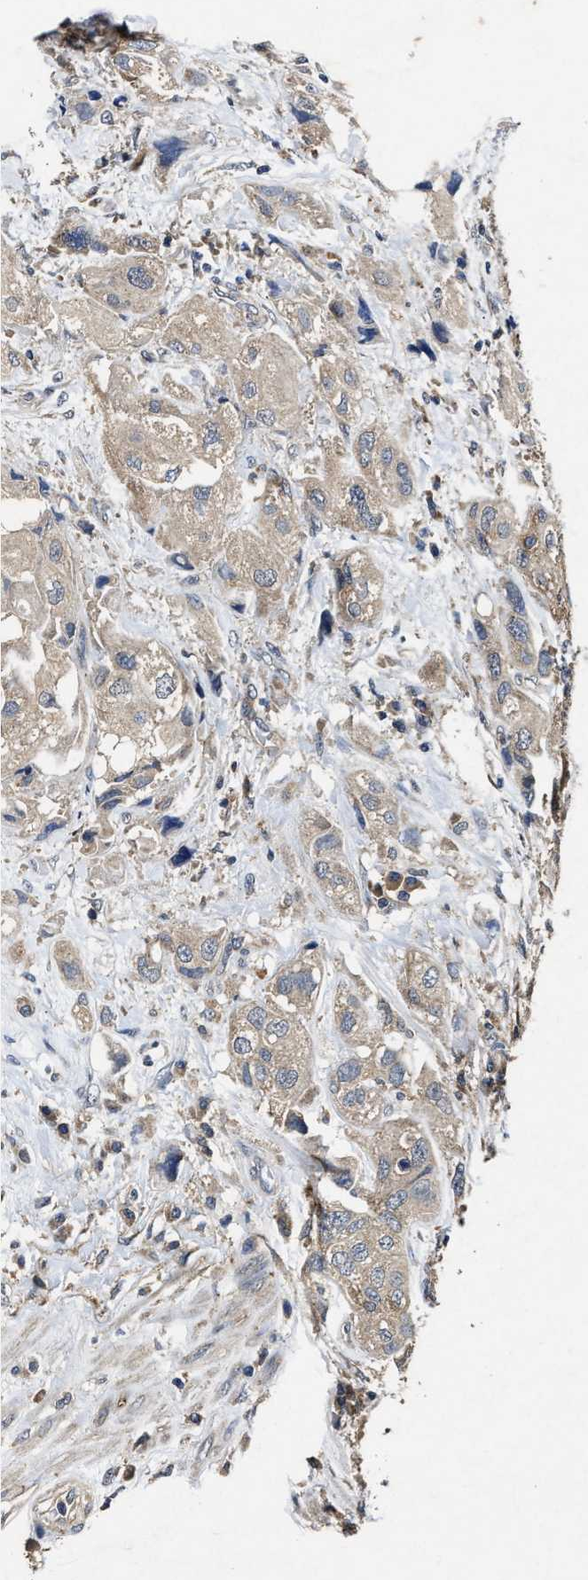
{"staining": {"intensity": "weak", "quantity": "<25%", "location": "cytoplasmic/membranous"}, "tissue": "urothelial cancer", "cell_type": "Tumor cells", "image_type": "cancer", "snomed": [{"axis": "morphology", "description": "Urothelial carcinoma, High grade"}, {"axis": "topography", "description": "Urinary bladder"}], "caption": "Immunohistochemical staining of high-grade urothelial carcinoma demonstrates no significant staining in tumor cells.", "gene": "PDAP1", "patient": {"sex": "female", "age": 64}}